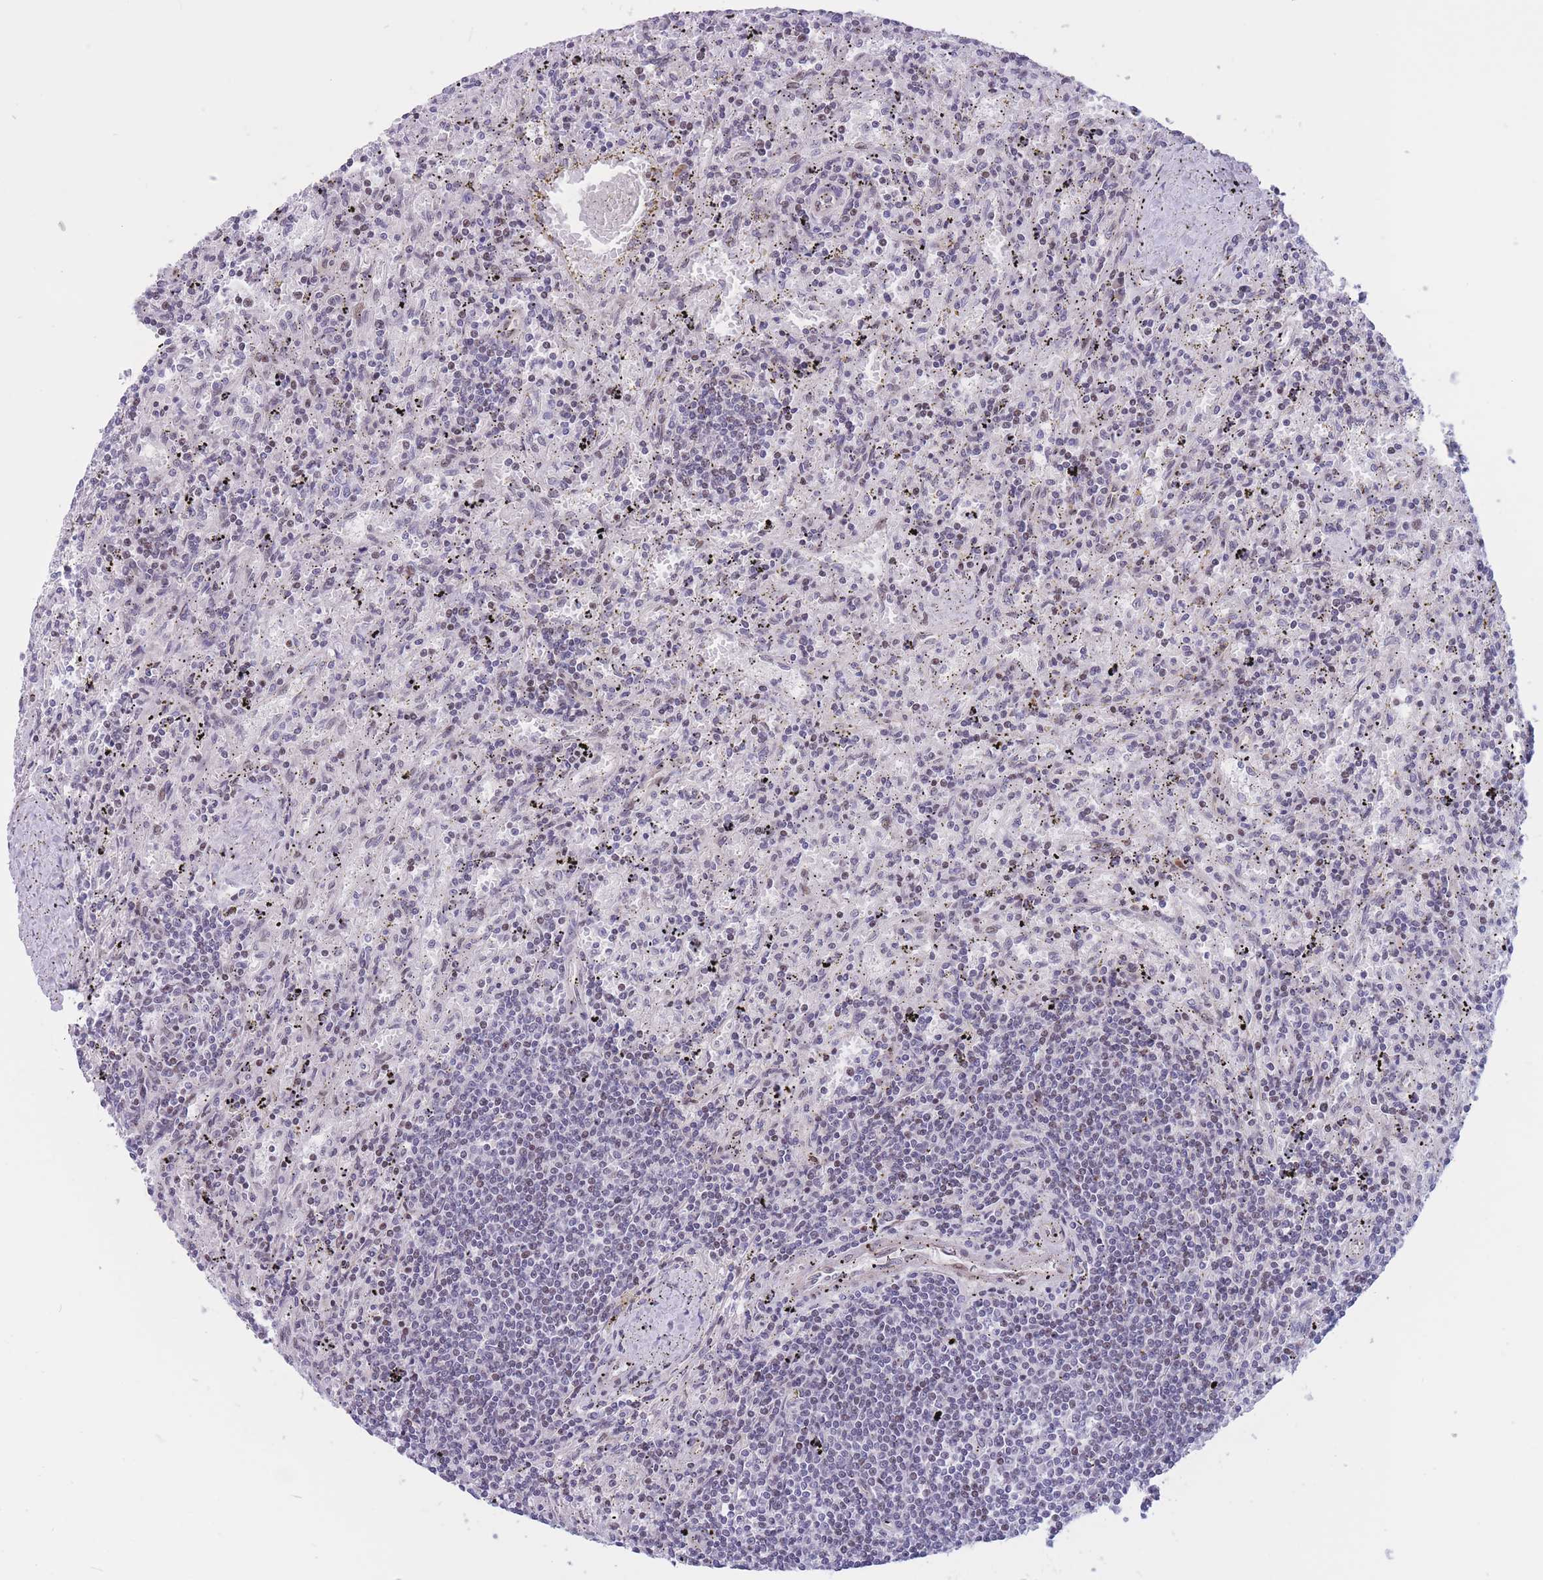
{"staining": {"intensity": "negative", "quantity": "none", "location": "none"}, "tissue": "lymphoma", "cell_type": "Tumor cells", "image_type": "cancer", "snomed": [{"axis": "morphology", "description": "Malignant lymphoma, non-Hodgkin's type, Low grade"}, {"axis": "topography", "description": "Spleen"}], "caption": "Immunohistochemistry (IHC) histopathology image of neoplastic tissue: human malignant lymphoma, non-Hodgkin's type (low-grade) stained with DAB (3,3'-diaminobenzidine) reveals no significant protein positivity in tumor cells.", "gene": "BCL9L", "patient": {"sex": "male", "age": 76}}